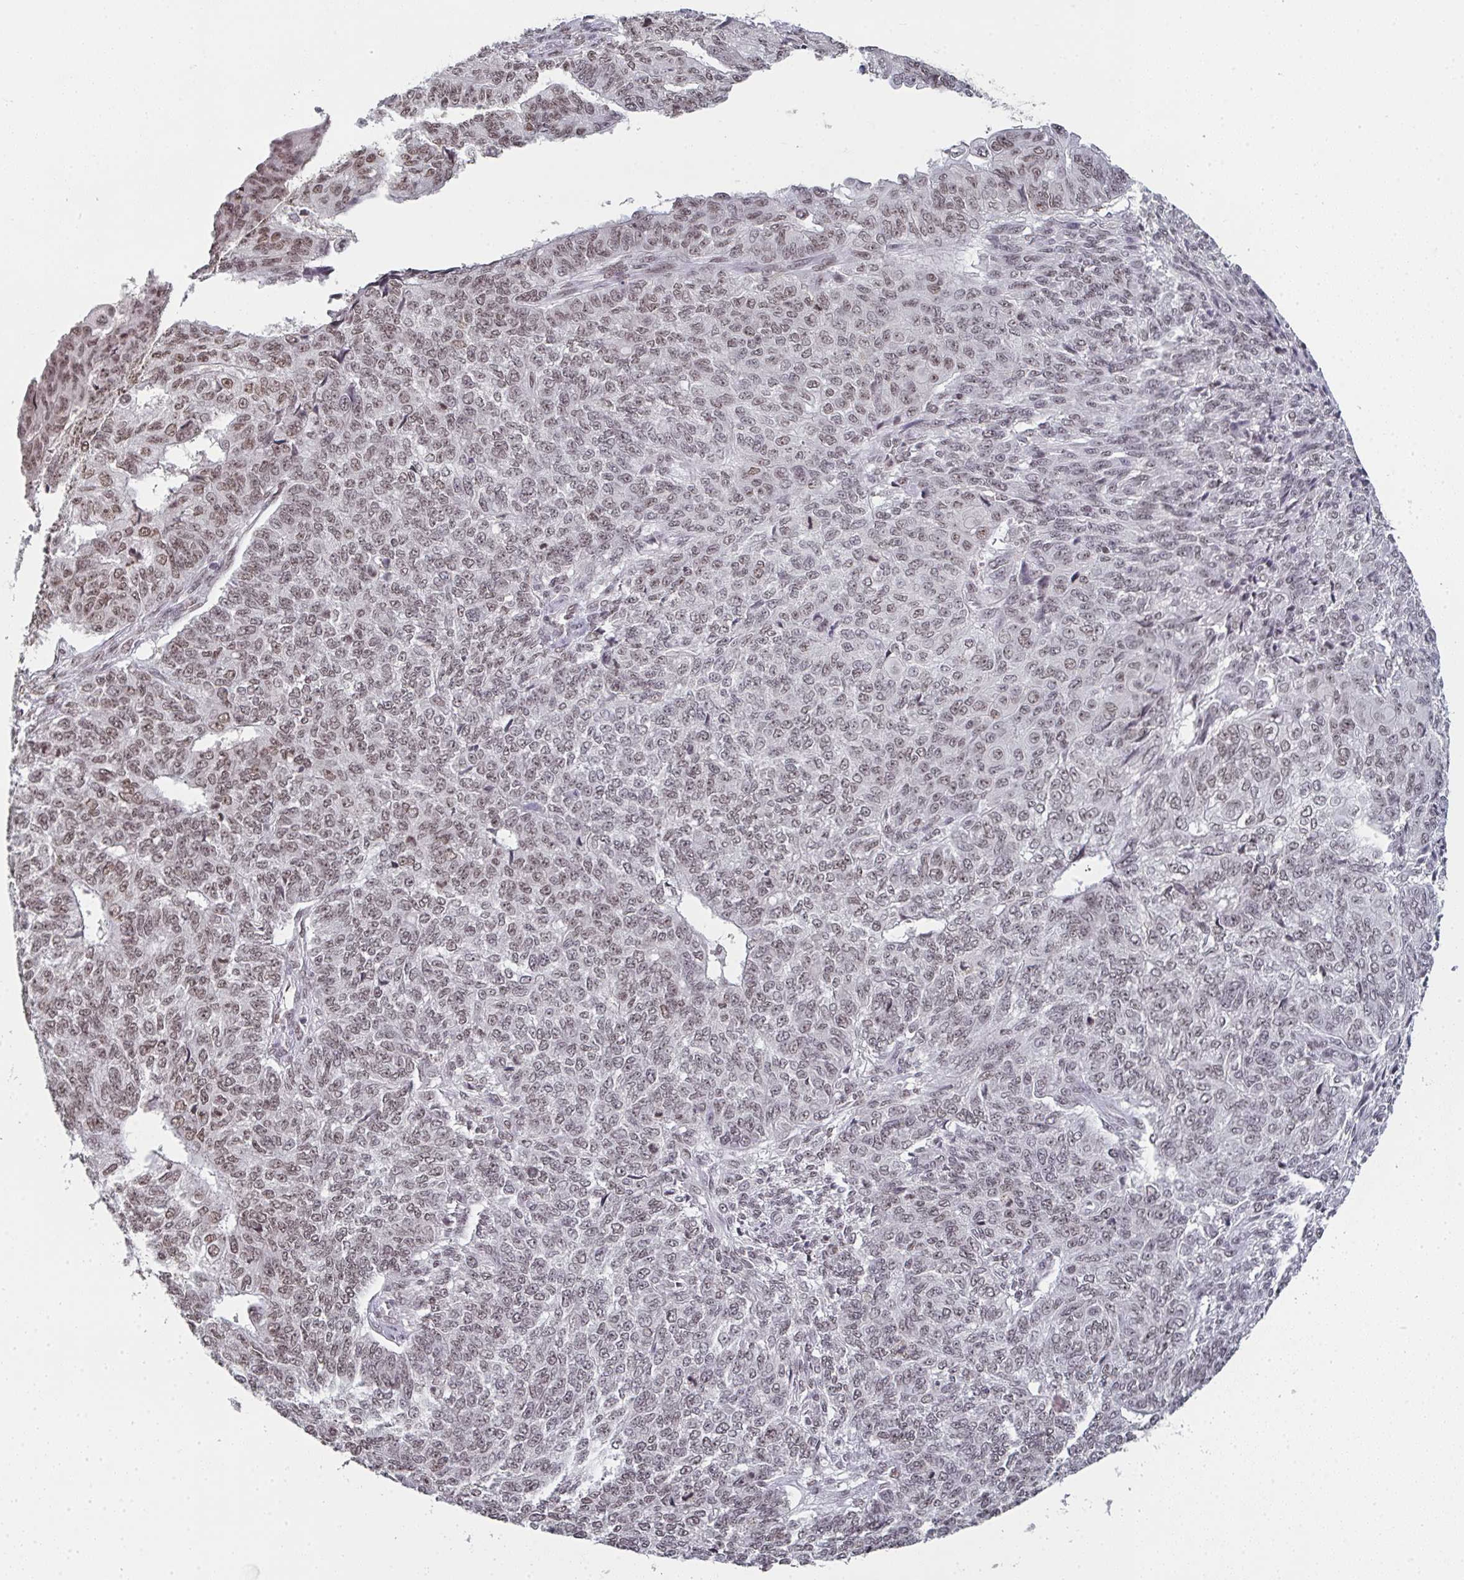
{"staining": {"intensity": "weak", "quantity": ">75%", "location": "nuclear"}, "tissue": "endometrial cancer", "cell_type": "Tumor cells", "image_type": "cancer", "snomed": [{"axis": "morphology", "description": "Adenocarcinoma, NOS"}, {"axis": "topography", "description": "Endometrium"}], "caption": "A high-resolution photomicrograph shows immunohistochemistry (IHC) staining of endometrial adenocarcinoma, which exhibits weak nuclear expression in approximately >75% of tumor cells. (Stains: DAB (3,3'-diaminobenzidine) in brown, nuclei in blue, Microscopy: brightfield microscopy at high magnification).", "gene": "DKC1", "patient": {"sex": "female", "age": 32}}